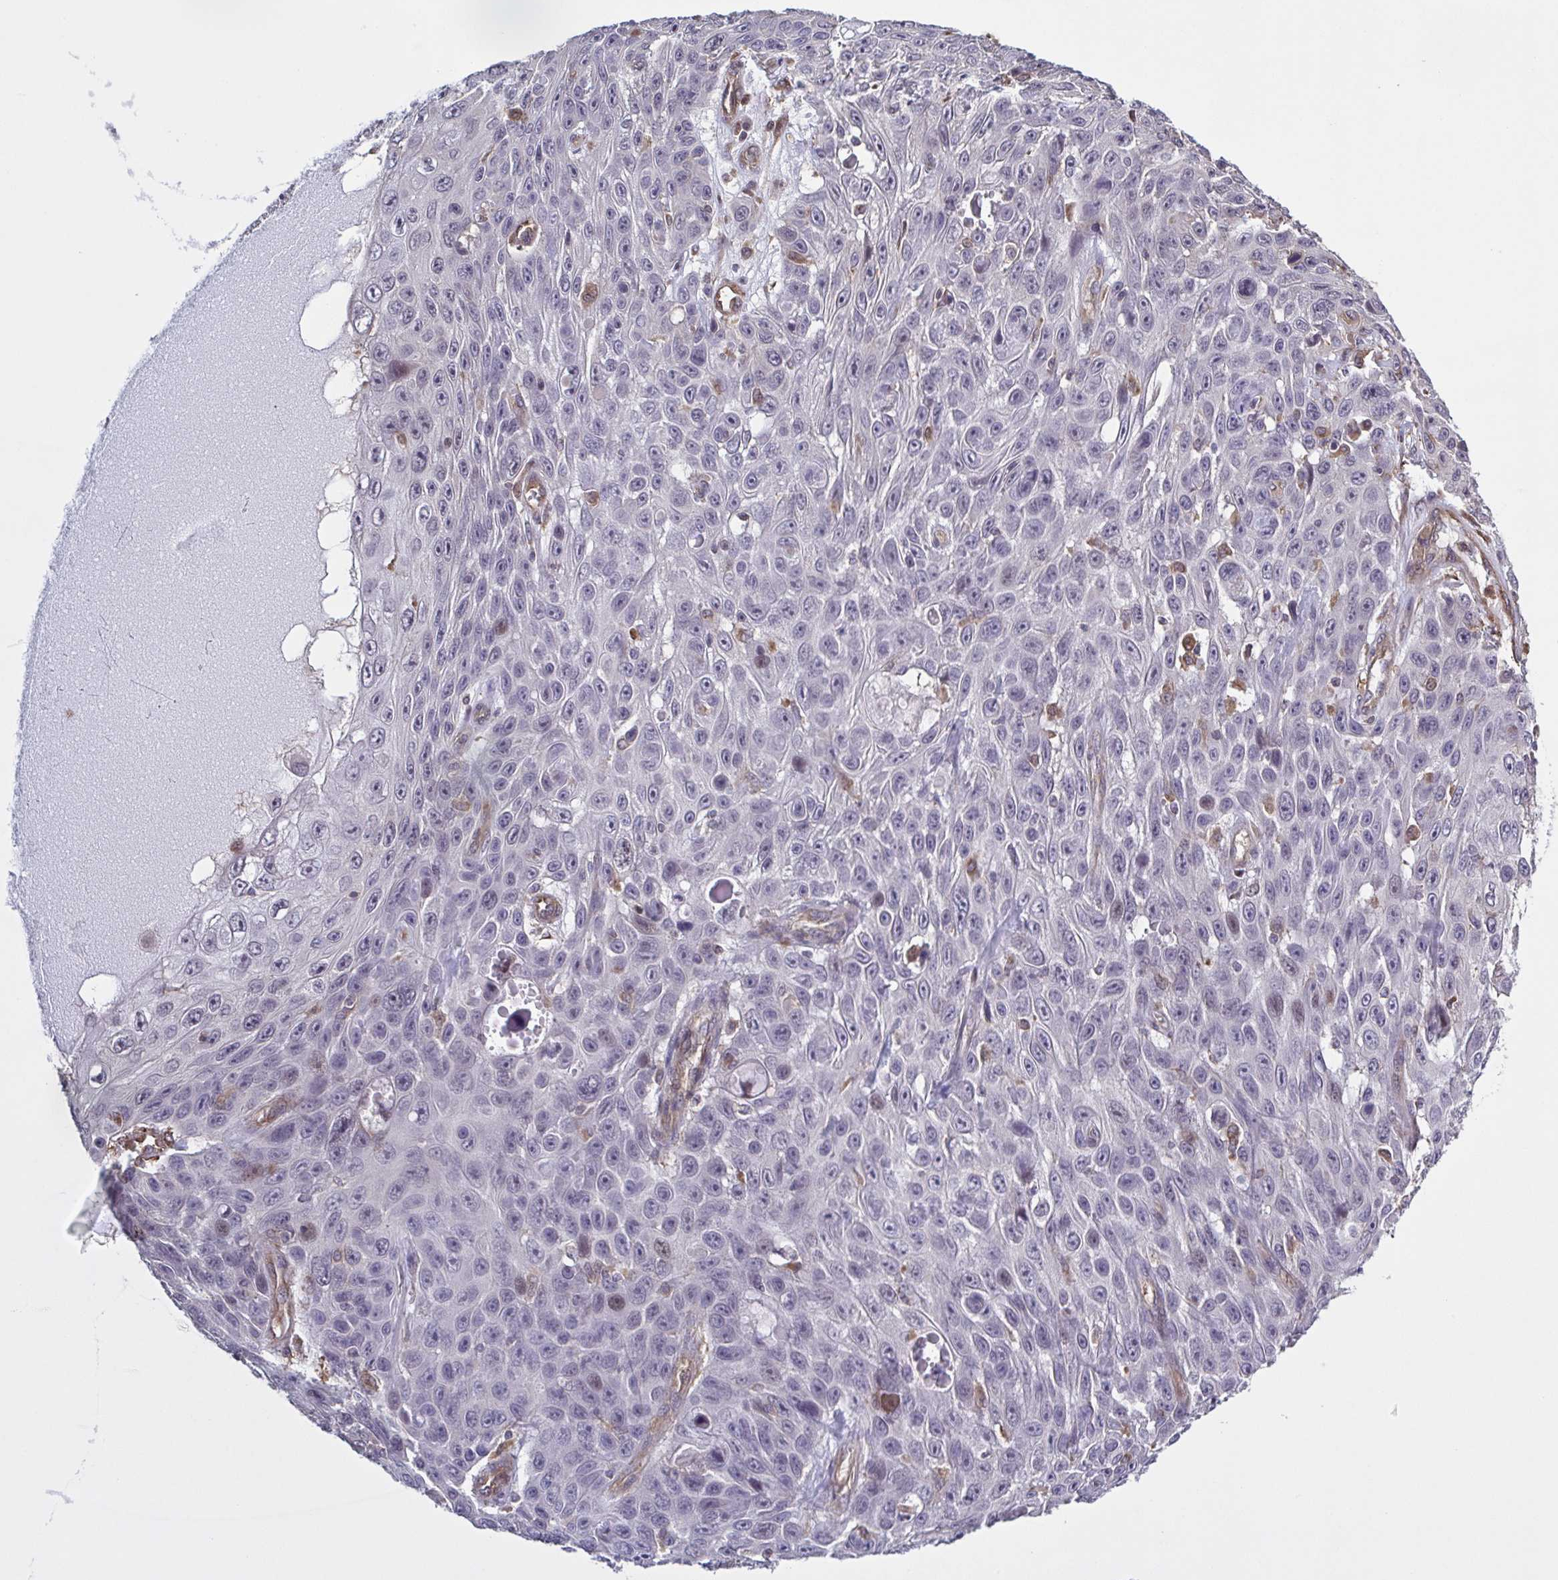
{"staining": {"intensity": "negative", "quantity": "none", "location": "none"}, "tissue": "skin cancer", "cell_type": "Tumor cells", "image_type": "cancer", "snomed": [{"axis": "morphology", "description": "Squamous cell carcinoma, NOS"}, {"axis": "topography", "description": "Skin"}], "caption": "Skin cancer (squamous cell carcinoma) stained for a protein using immunohistochemistry reveals no staining tumor cells.", "gene": "ZNF200", "patient": {"sex": "male", "age": 82}}